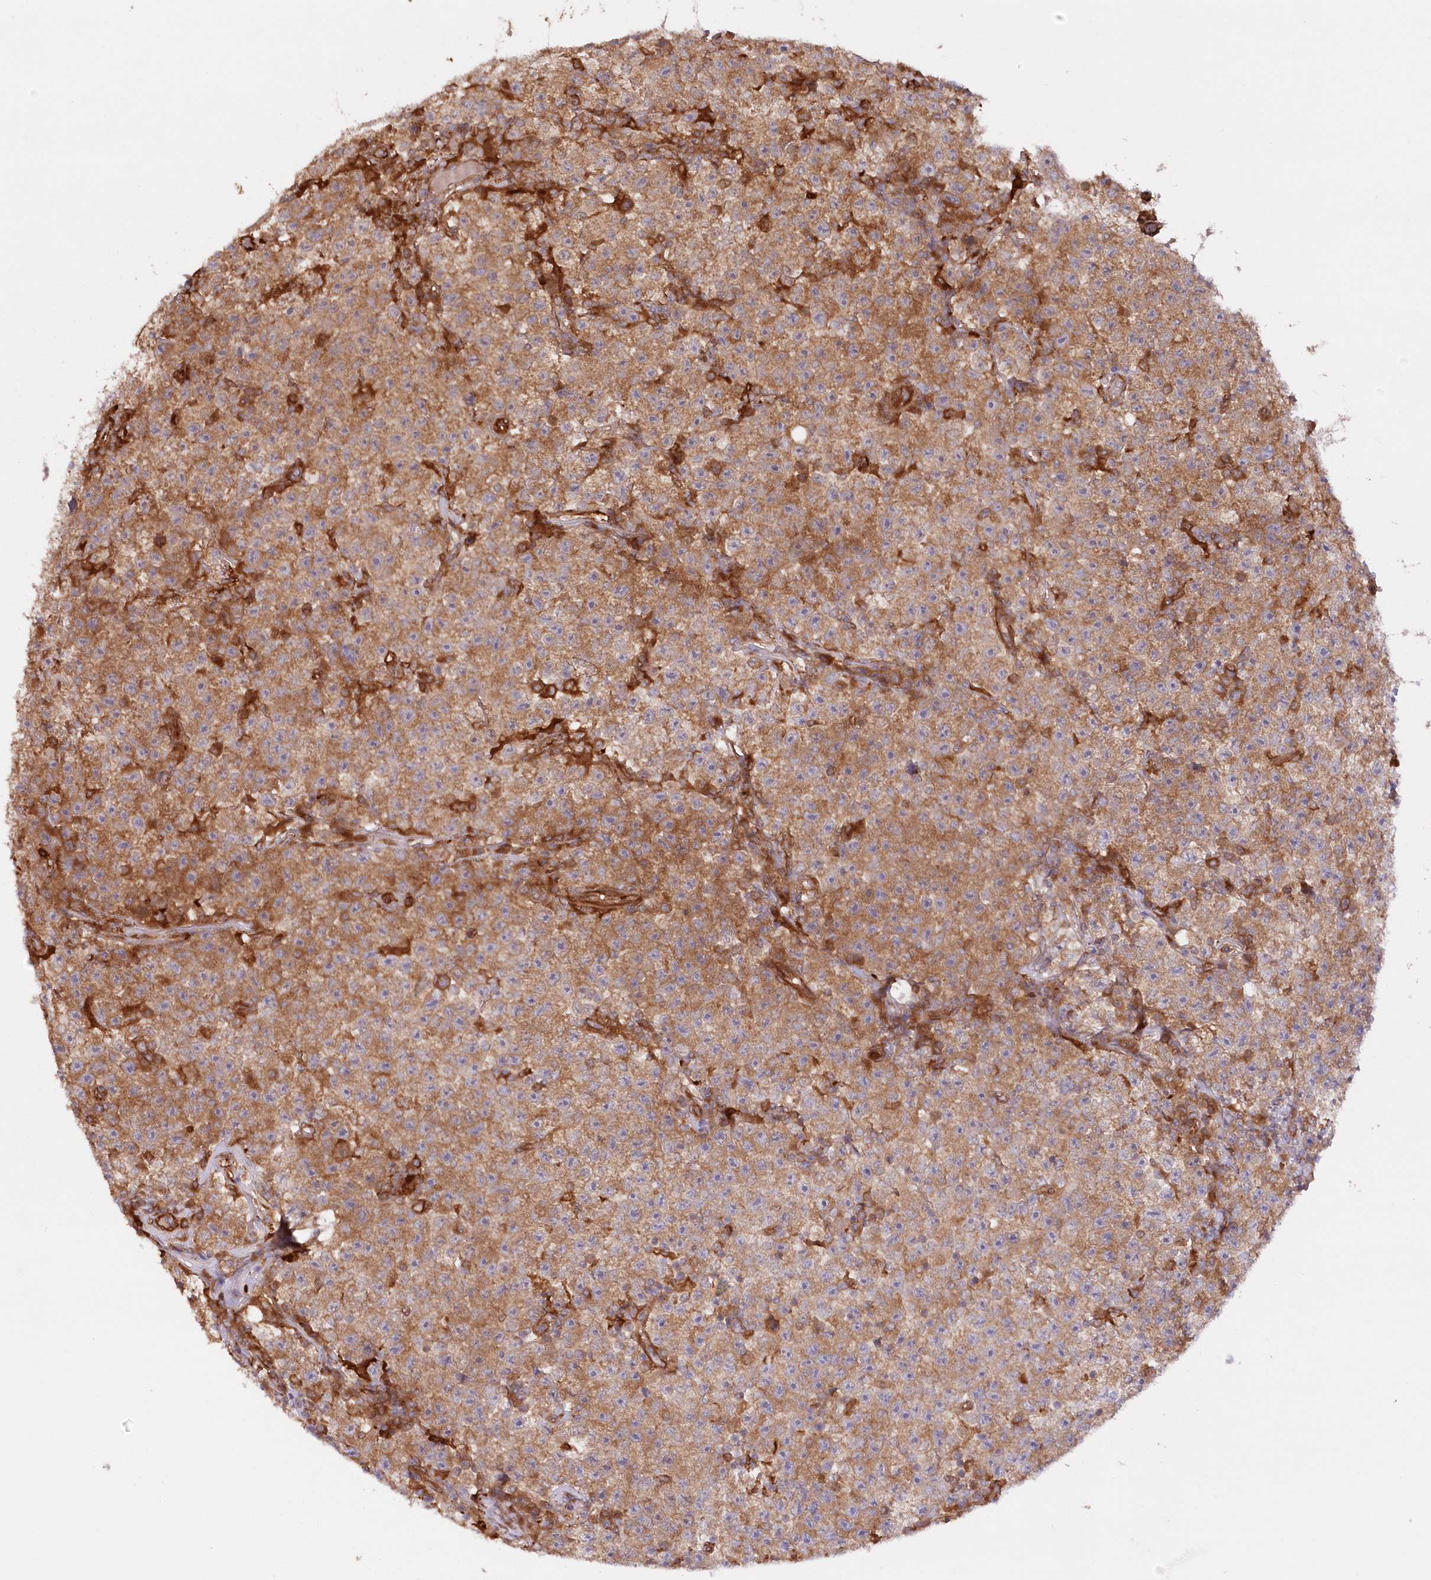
{"staining": {"intensity": "moderate", "quantity": ">75%", "location": "cytoplasmic/membranous"}, "tissue": "testis cancer", "cell_type": "Tumor cells", "image_type": "cancer", "snomed": [{"axis": "morphology", "description": "Seminoma, NOS"}, {"axis": "topography", "description": "Testis"}], "caption": "Protein staining exhibits moderate cytoplasmic/membranous staining in about >75% of tumor cells in testis cancer.", "gene": "GBE1", "patient": {"sex": "male", "age": 22}}